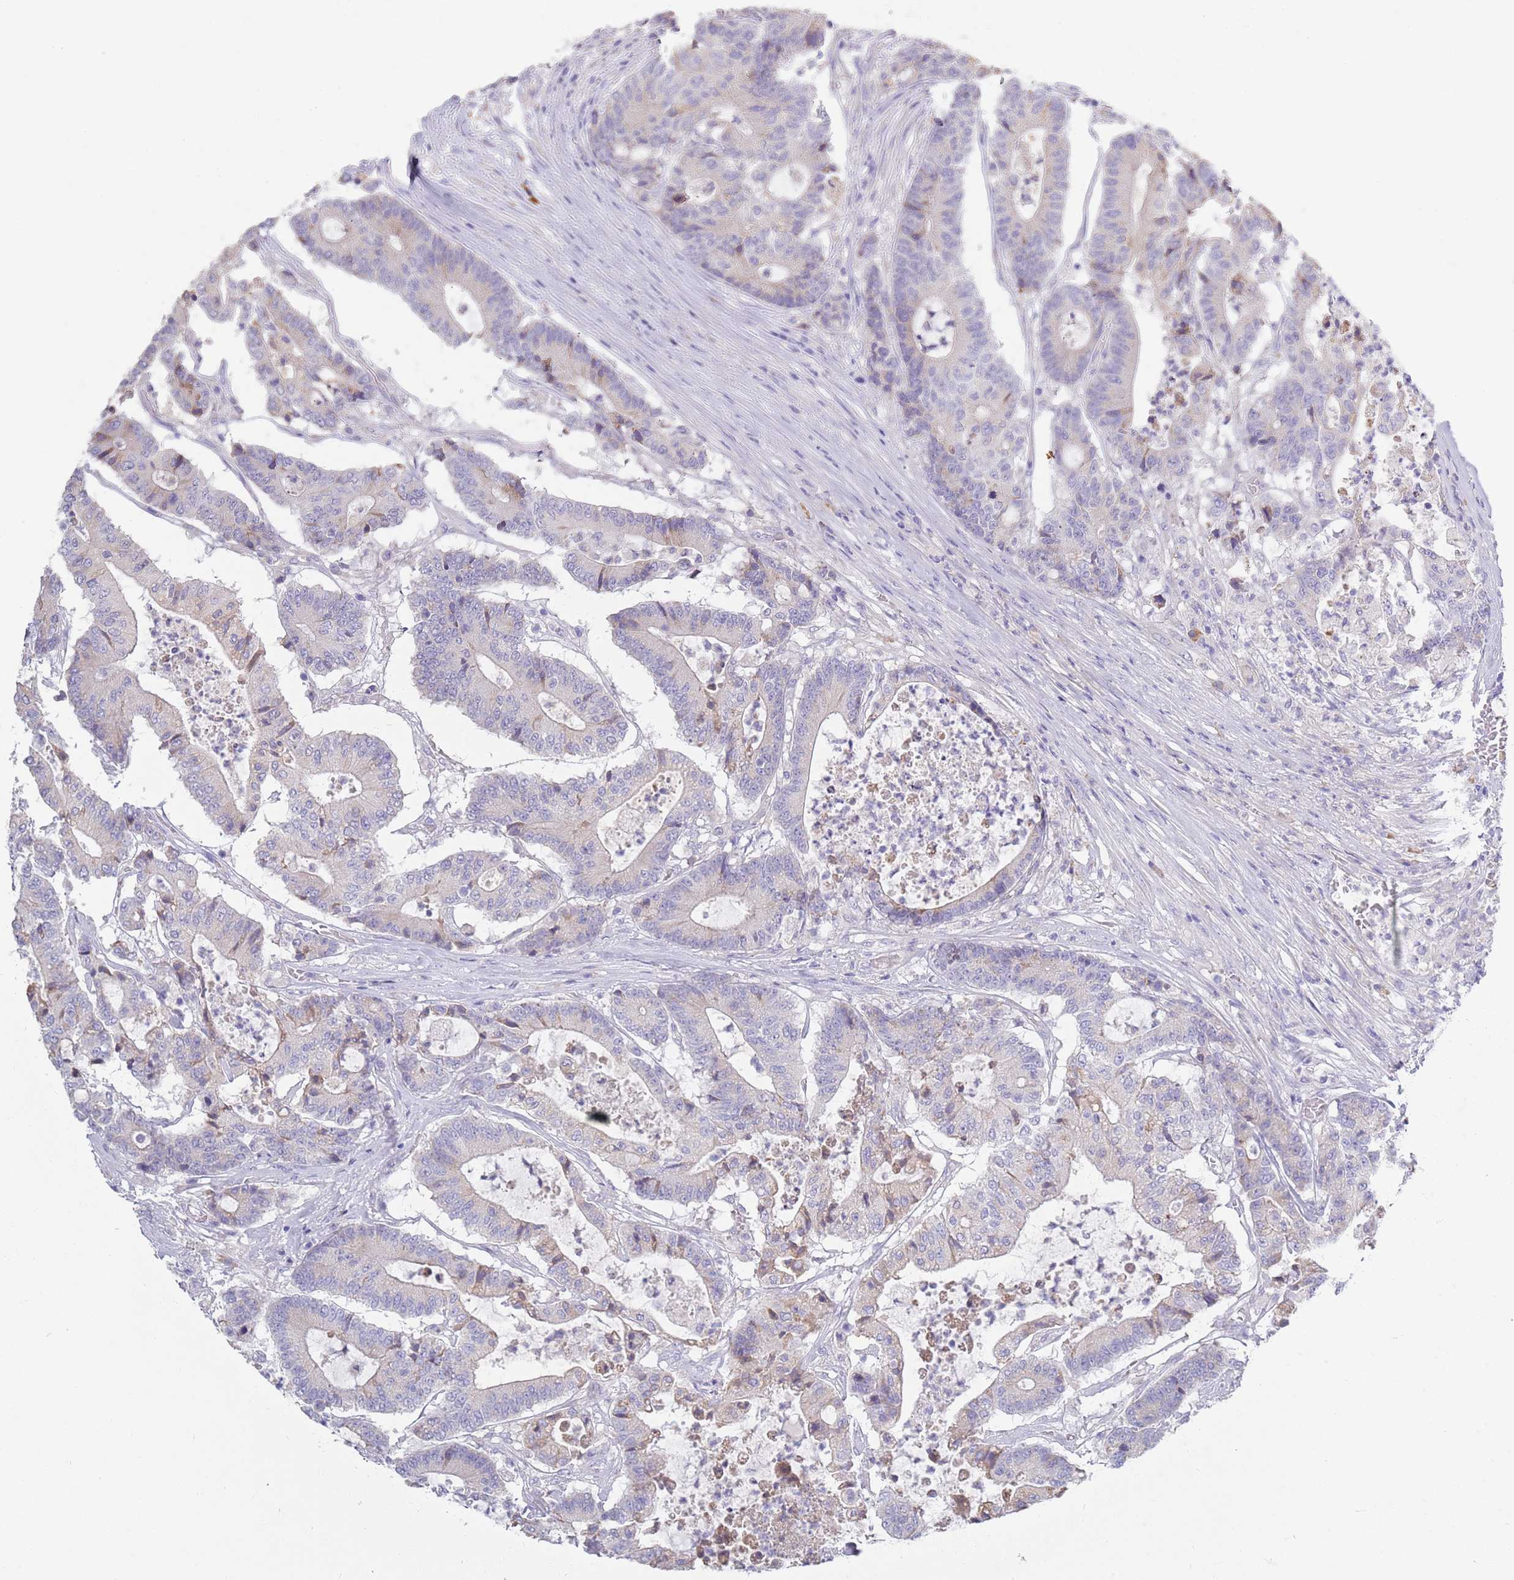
{"staining": {"intensity": "negative", "quantity": "none", "location": "none"}, "tissue": "colorectal cancer", "cell_type": "Tumor cells", "image_type": "cancer", "snomed": [{"axis": "morphology", "description": "Adenocarcinoma, NOS"}, {"axis": "topography", "description": "Colon"}], "caption": "This is a image of IHC staining of colorectal cancer (adenocarcinoma), which shows no positivity in tumor cells. (DAB immunohistochemistry with hematoxylin counter stain).", "gene": "CCDC149", "patient": {"sex": "female", "age": 84}}